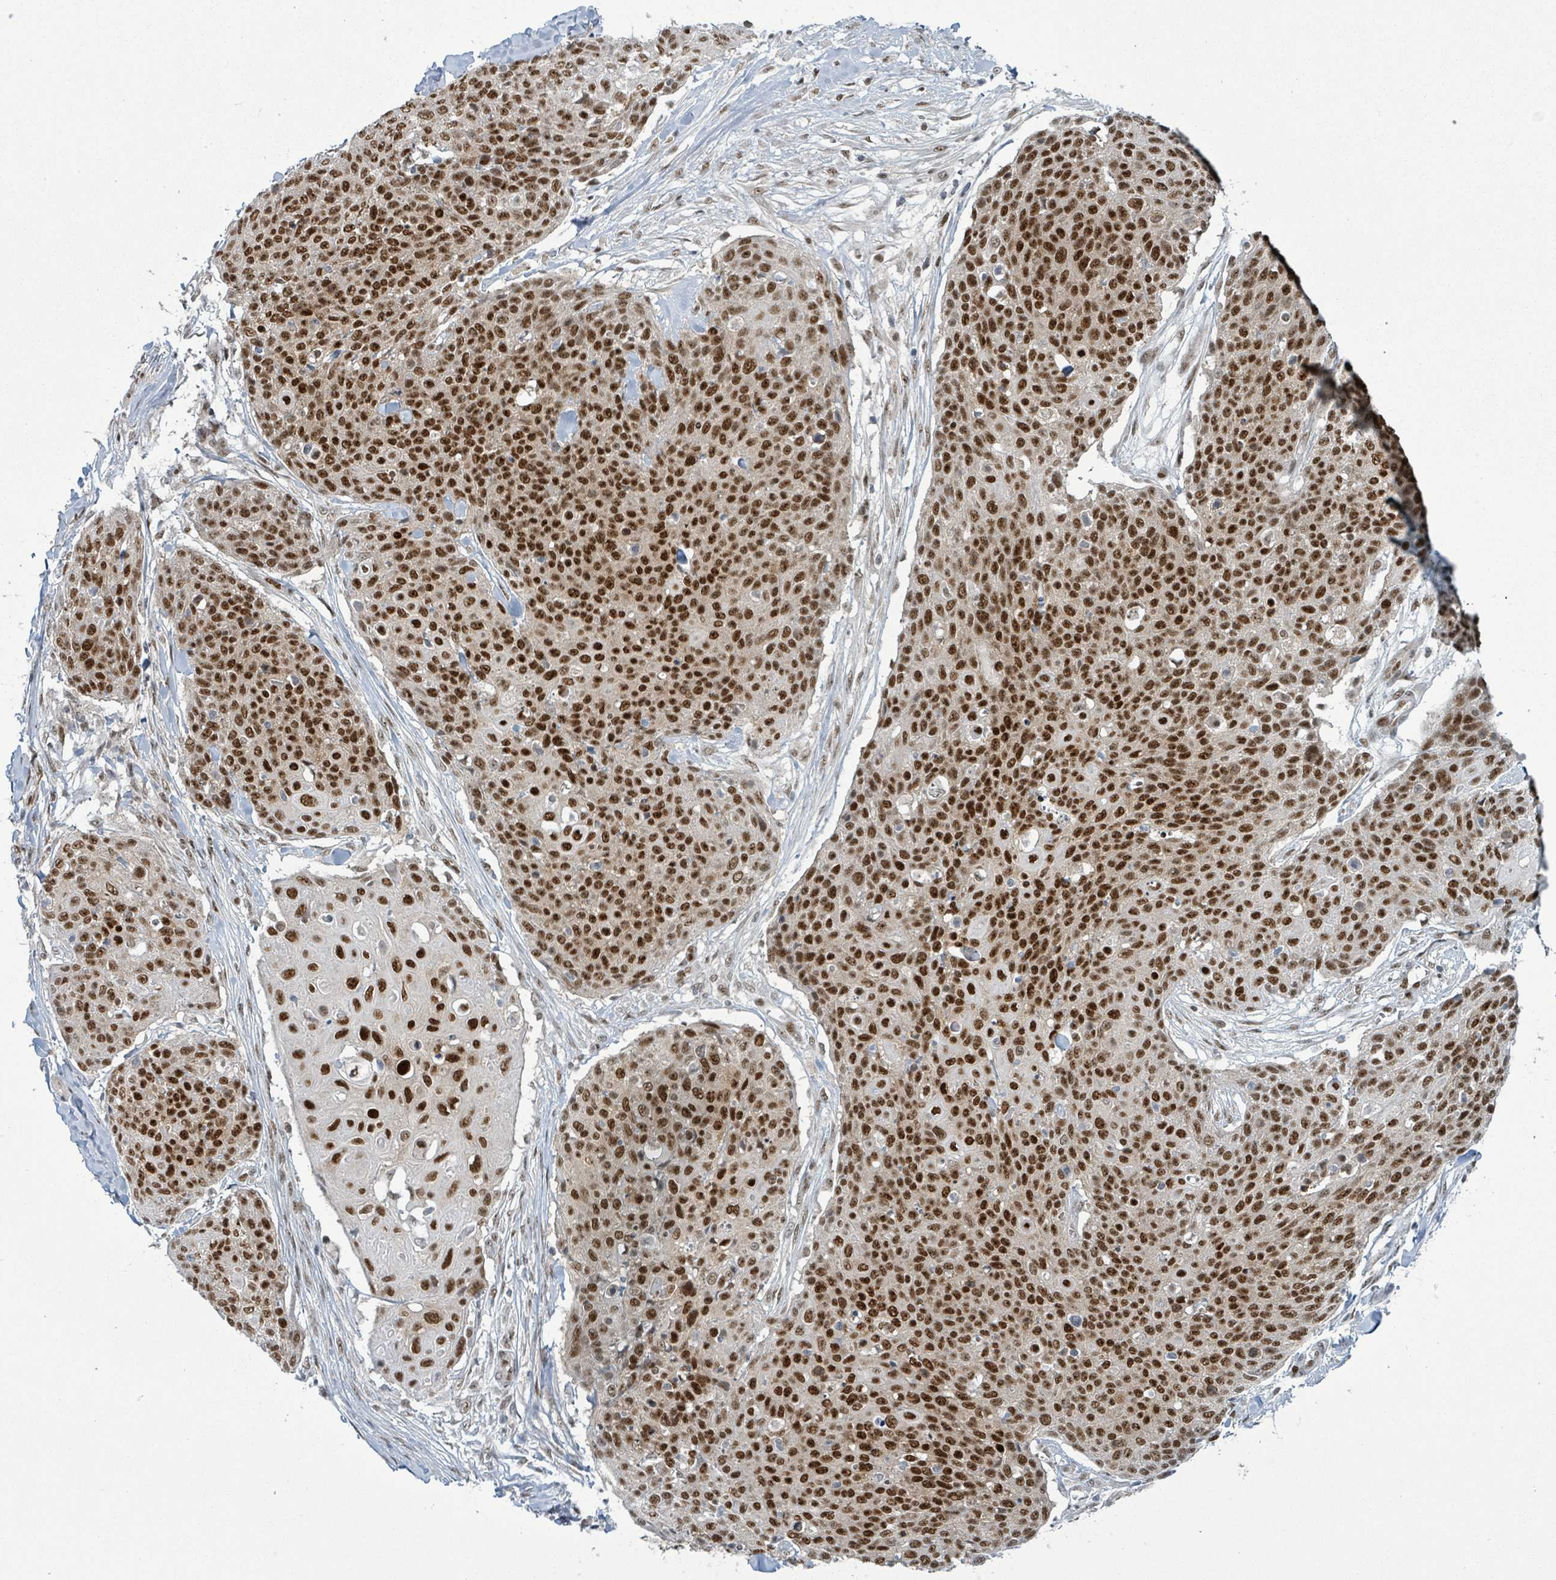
{"staining": {"intensity": "strong", "quantity": ">75%", "location": "nuclear"}, "tissue": "skin cancer", "cell_type": "Tumor cells", "image_type": "cancer", "snomed": [{"axis": "morphology", "description": "Squamous cell carcinoma, NOS"}, {"axis": "topography", "description": "Skin"}, {"axis": "topography", "description": "Vulva"}], "caption": "Protein staining demonstrates strong nuclear staining in about >75% of tumor cells in skin cancer (squamous cell carcinoma). (DAB IHC, brown staining for protein, blue staining for nuclei).", "gene": "KLF3", "patient": {"sex": "female", "age": 85}}